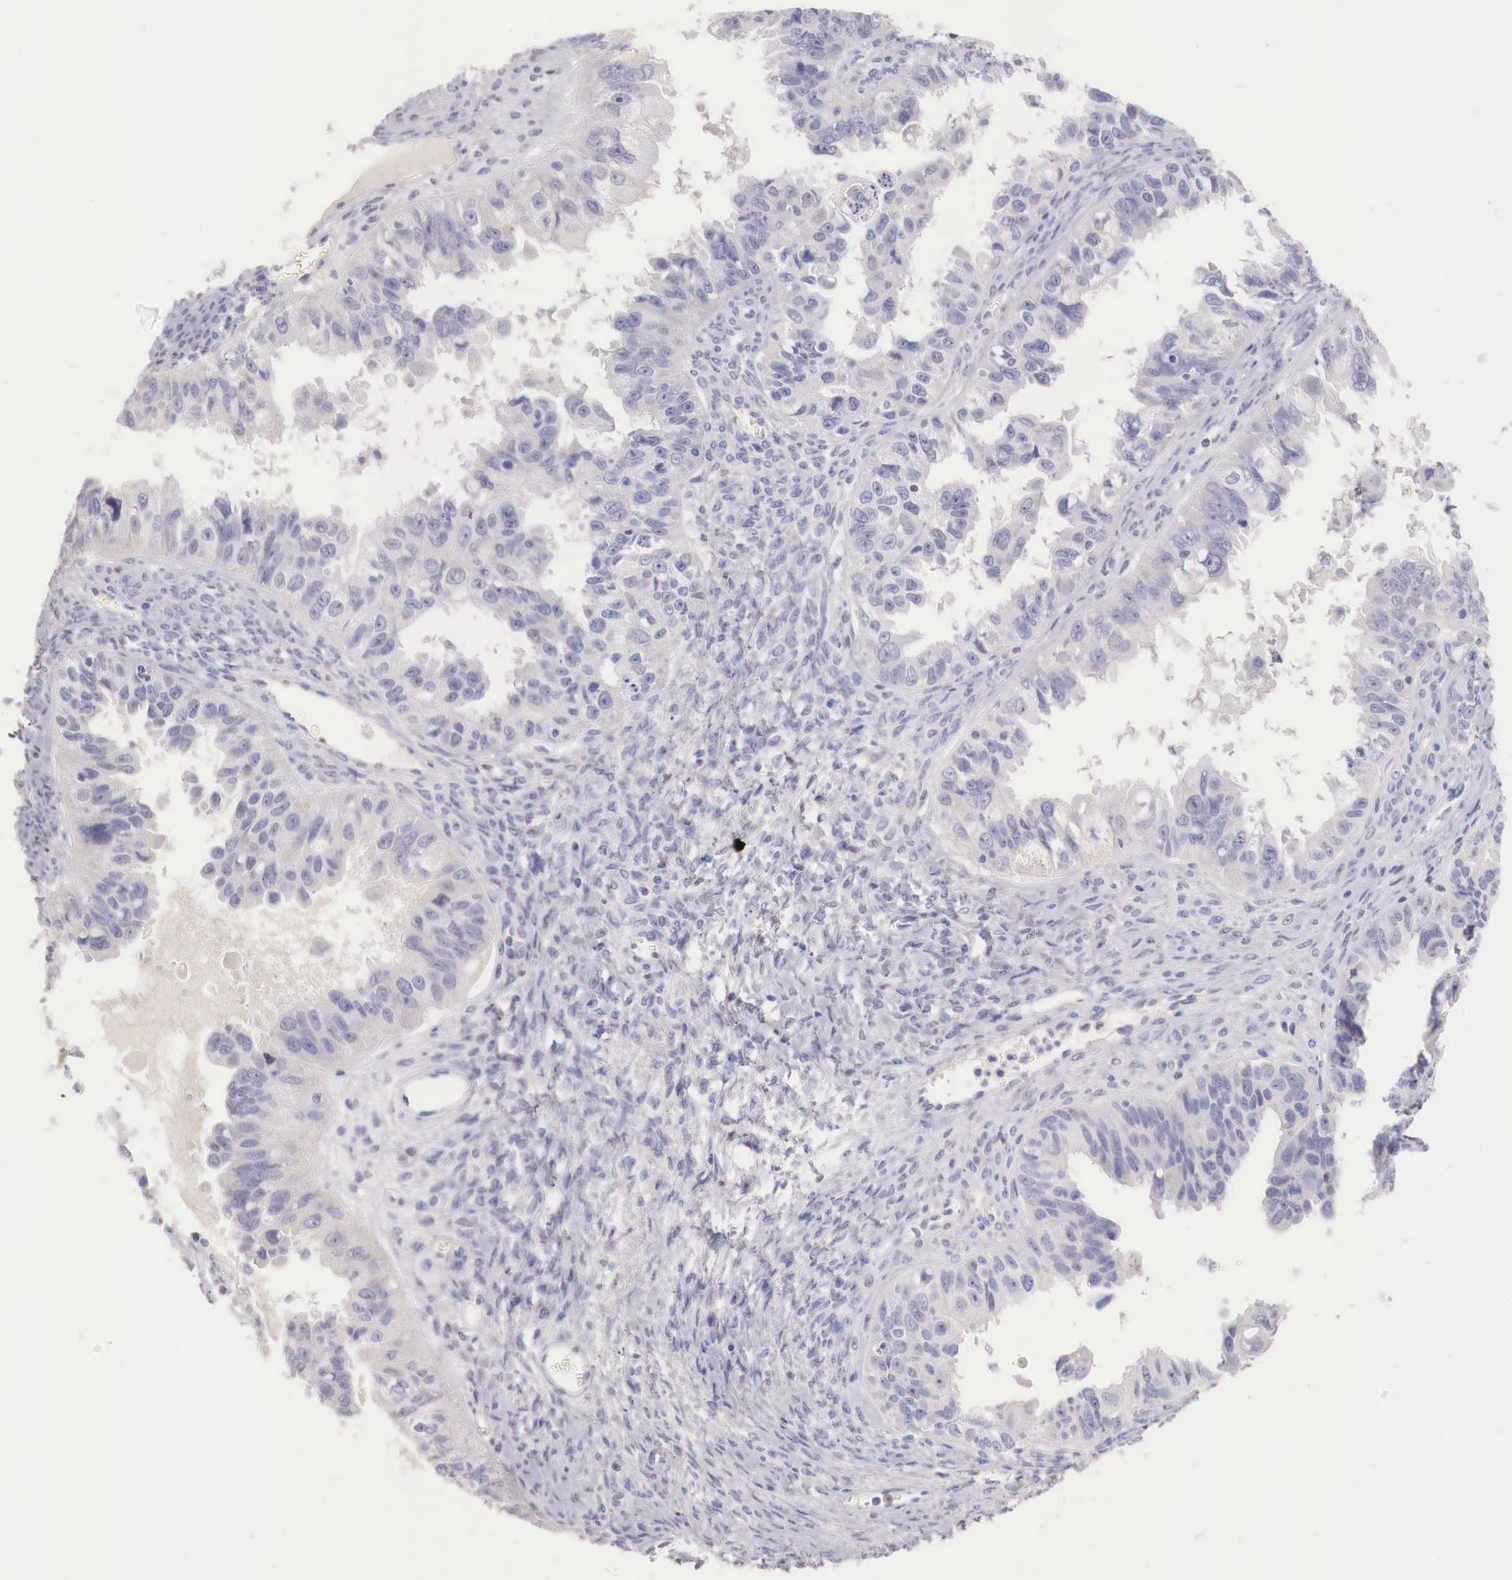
{"staining": {"intensity": "negative", "quantity": "none", "location": "none"}, "tissue": "ovarian cancer", "cell_type": "Tumor cells", "image_type": "cancer", "snomed": [{"axis": "morphology", "description": "Carcinoma, endometroid"}, {"axis": "topography", "description": "Ovary"}], "caption": "This is a histopathology image of IHC staining of ovarian cancer (endometroid carcinoma), which shows no staining in tumor cells. (Brightfield microscopy of DAB IHC at high magnification).", "gene": "ITIH6", "patient": {"sex": "female", "age": 85}}